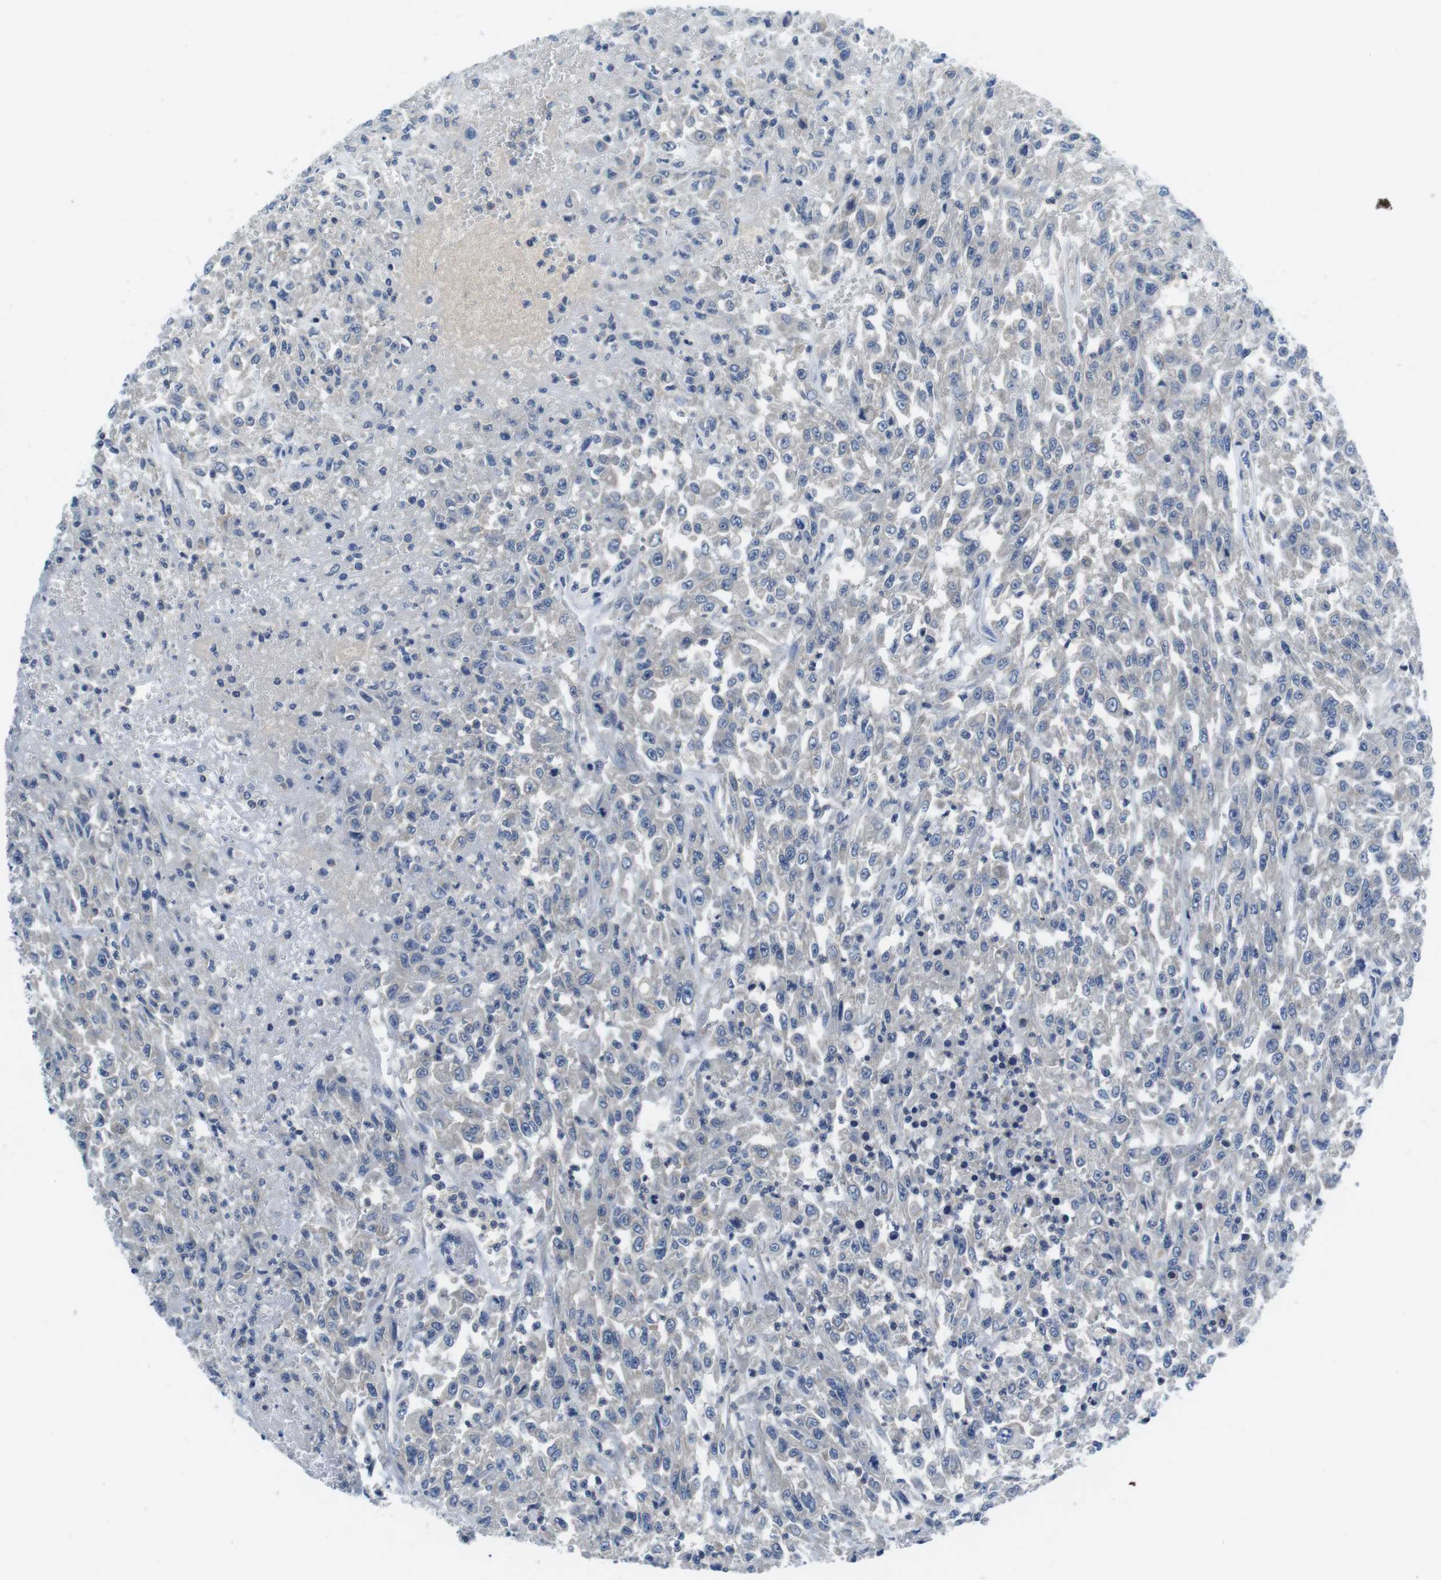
{"staining": {"intensity": "negative", "quantity": "none", "location": "none"}, "tissue": "urothelial cancer", "cell_type": "Tumor cells", "image_type": "cancer", "snomed": [{"axis": "morphology", "description": "Urothelial carcinoma, High grade"}, {"axis": "topography", "description": "Urinary bladder"}], "caption": "Protein analysis of urothelial carcinoma (high-grade) shows no significant positivity in tumor cells. (Stains: DAB immunohistochemistry (IHC) with hematoxylin counter stain, Microscopy: brightfield microscopy at high magnification).", "gene": "PIK3CD", "patient": {"sex": "male", "age": 46}}